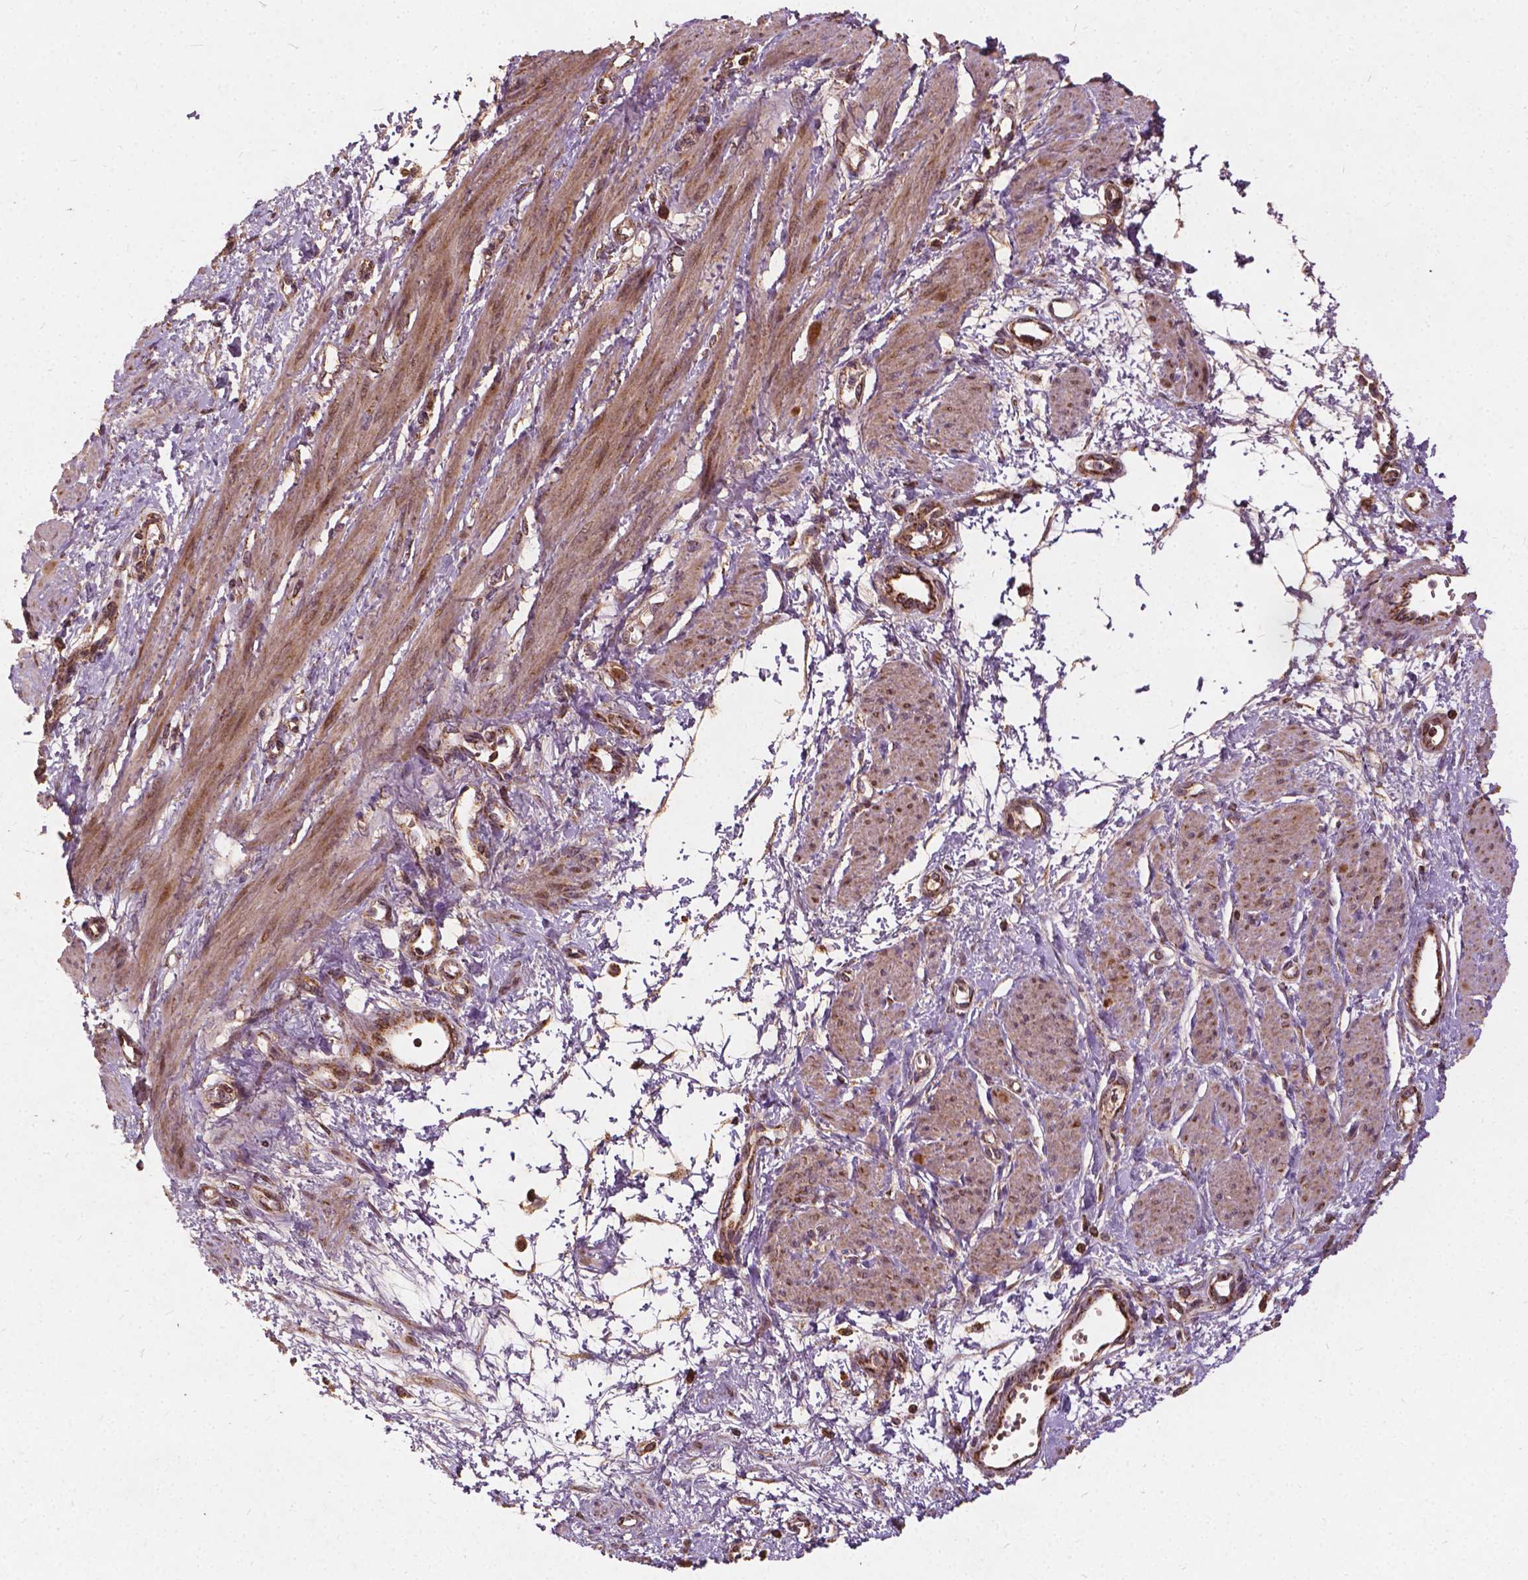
{"staining": {"intensity": "moderate", "quantity": ">75%", "location": "cytoplasmic/membranous"}, "tissue": "smooth muscle", "cell_type": "Smooth muscle cells", "image_type": "normal", "snomed": [{"axis": "morphology", "description": "Normal tissue, NOS"}, {"axis": "topography", "description": "Smooth muscle"}, {"axis": "topography", "description": "Uterus"}], "caption": "This micrograph shows benign smooth muscle stained with immunohistochemistry to label a protein in brown. The cytoplasmic/membranous of smooth muscle cells show moderate positivity for the protein. Nuclei are counter-stained blue.", "gene": "UBXN2A", "patient": {"sex": "female", "age": 39}}